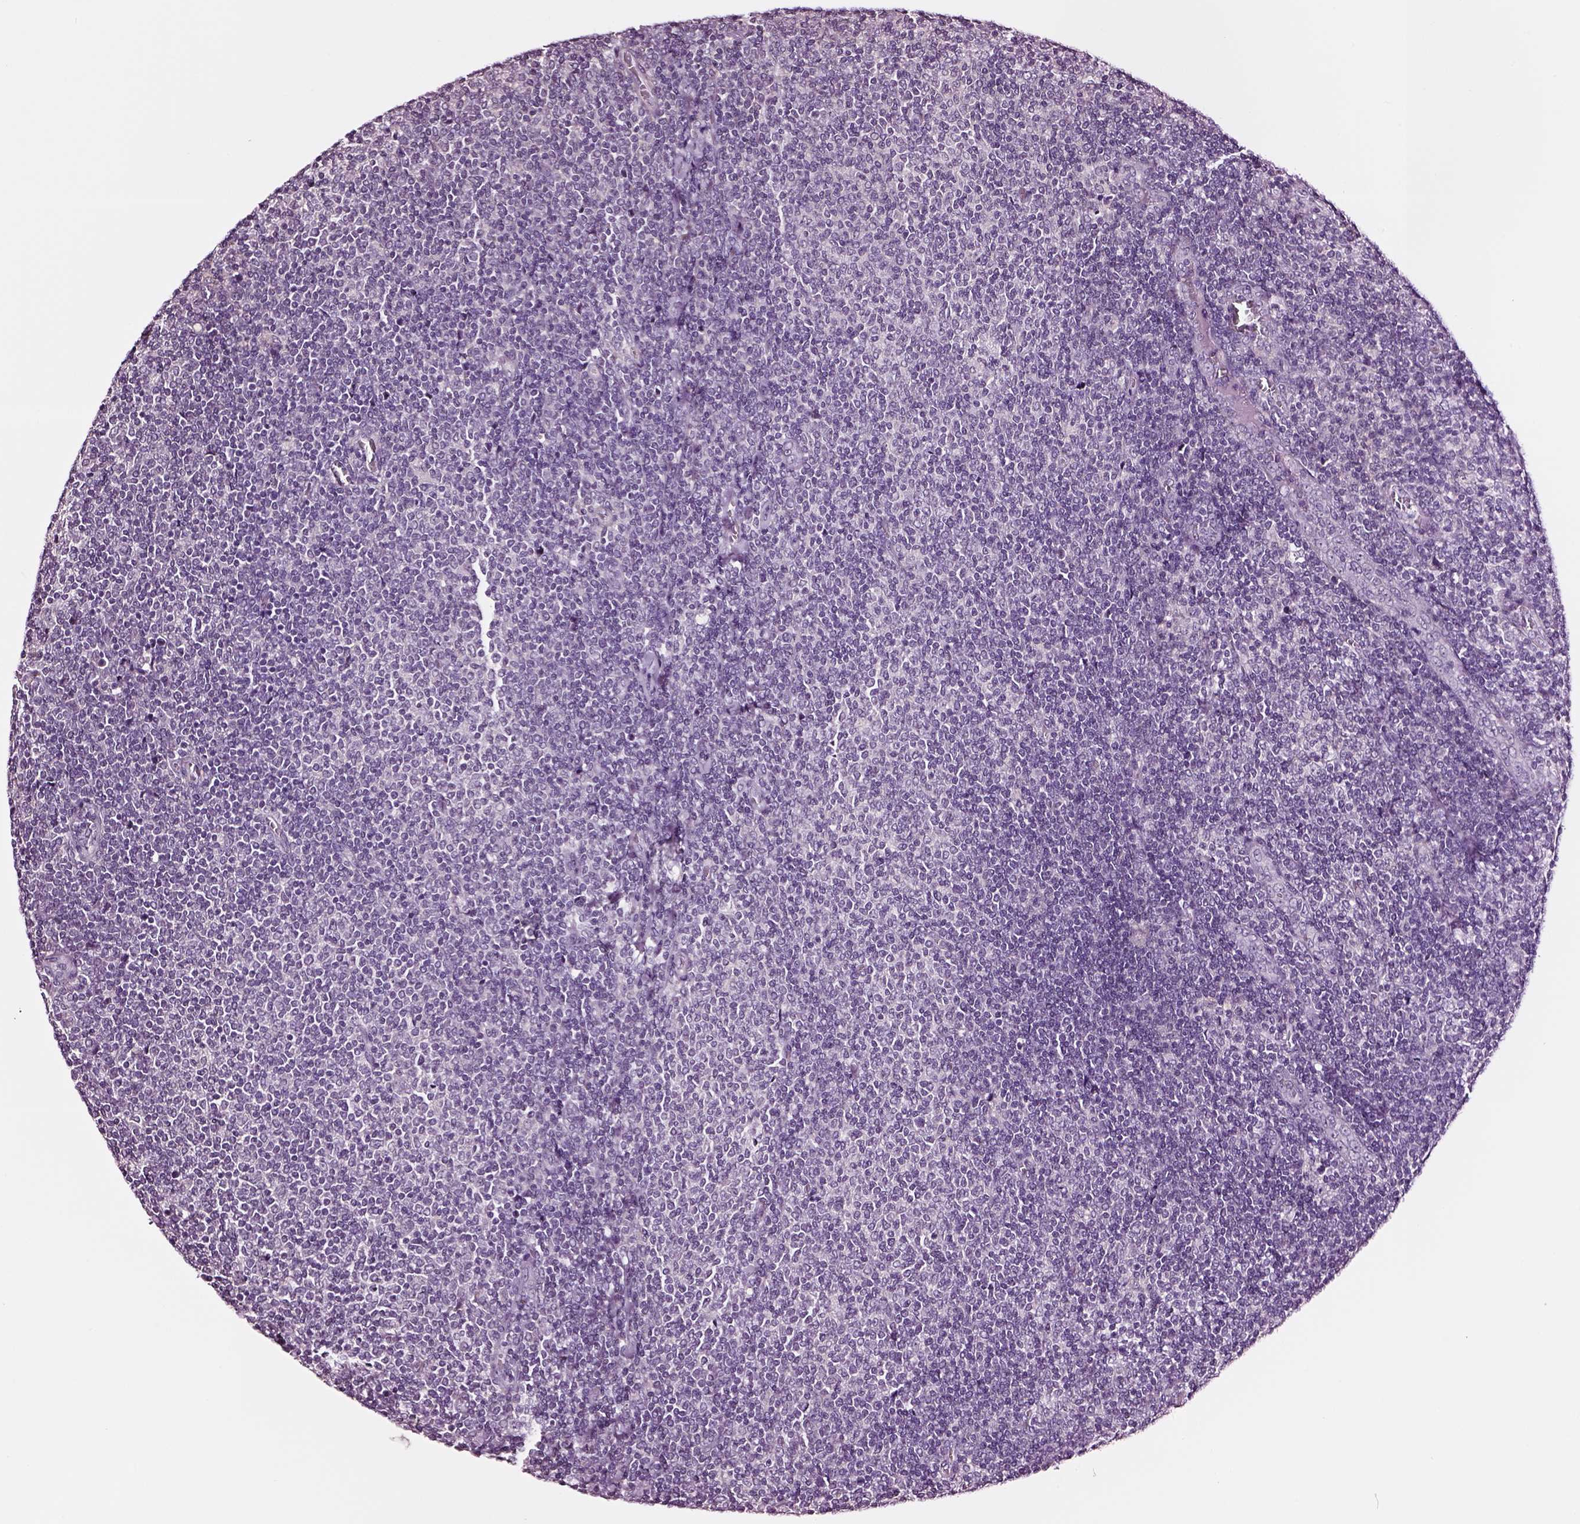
{"staining": {"intensity": "negative", "quantity": "none", "location": "none"}, "tissue": "lymphoma", "cell_type": "Tumor cells", "image_type": "cancer", "snomed": [{"axis": "morphology", "description": "Malignant lymphoma, non-Hodgkin's type, Low grade"}, {"axis": "topography", "description": "Lymph node"}], "caption": "This histopathology image is of lymphoma stained with immunohistochemistry (IHC) to label a protein in brown with the nuclei are counter-stained blue. There is no positivity in tumor cells.", "gene": "SOX10", "patient": {"sex": "male", "age": 52}}